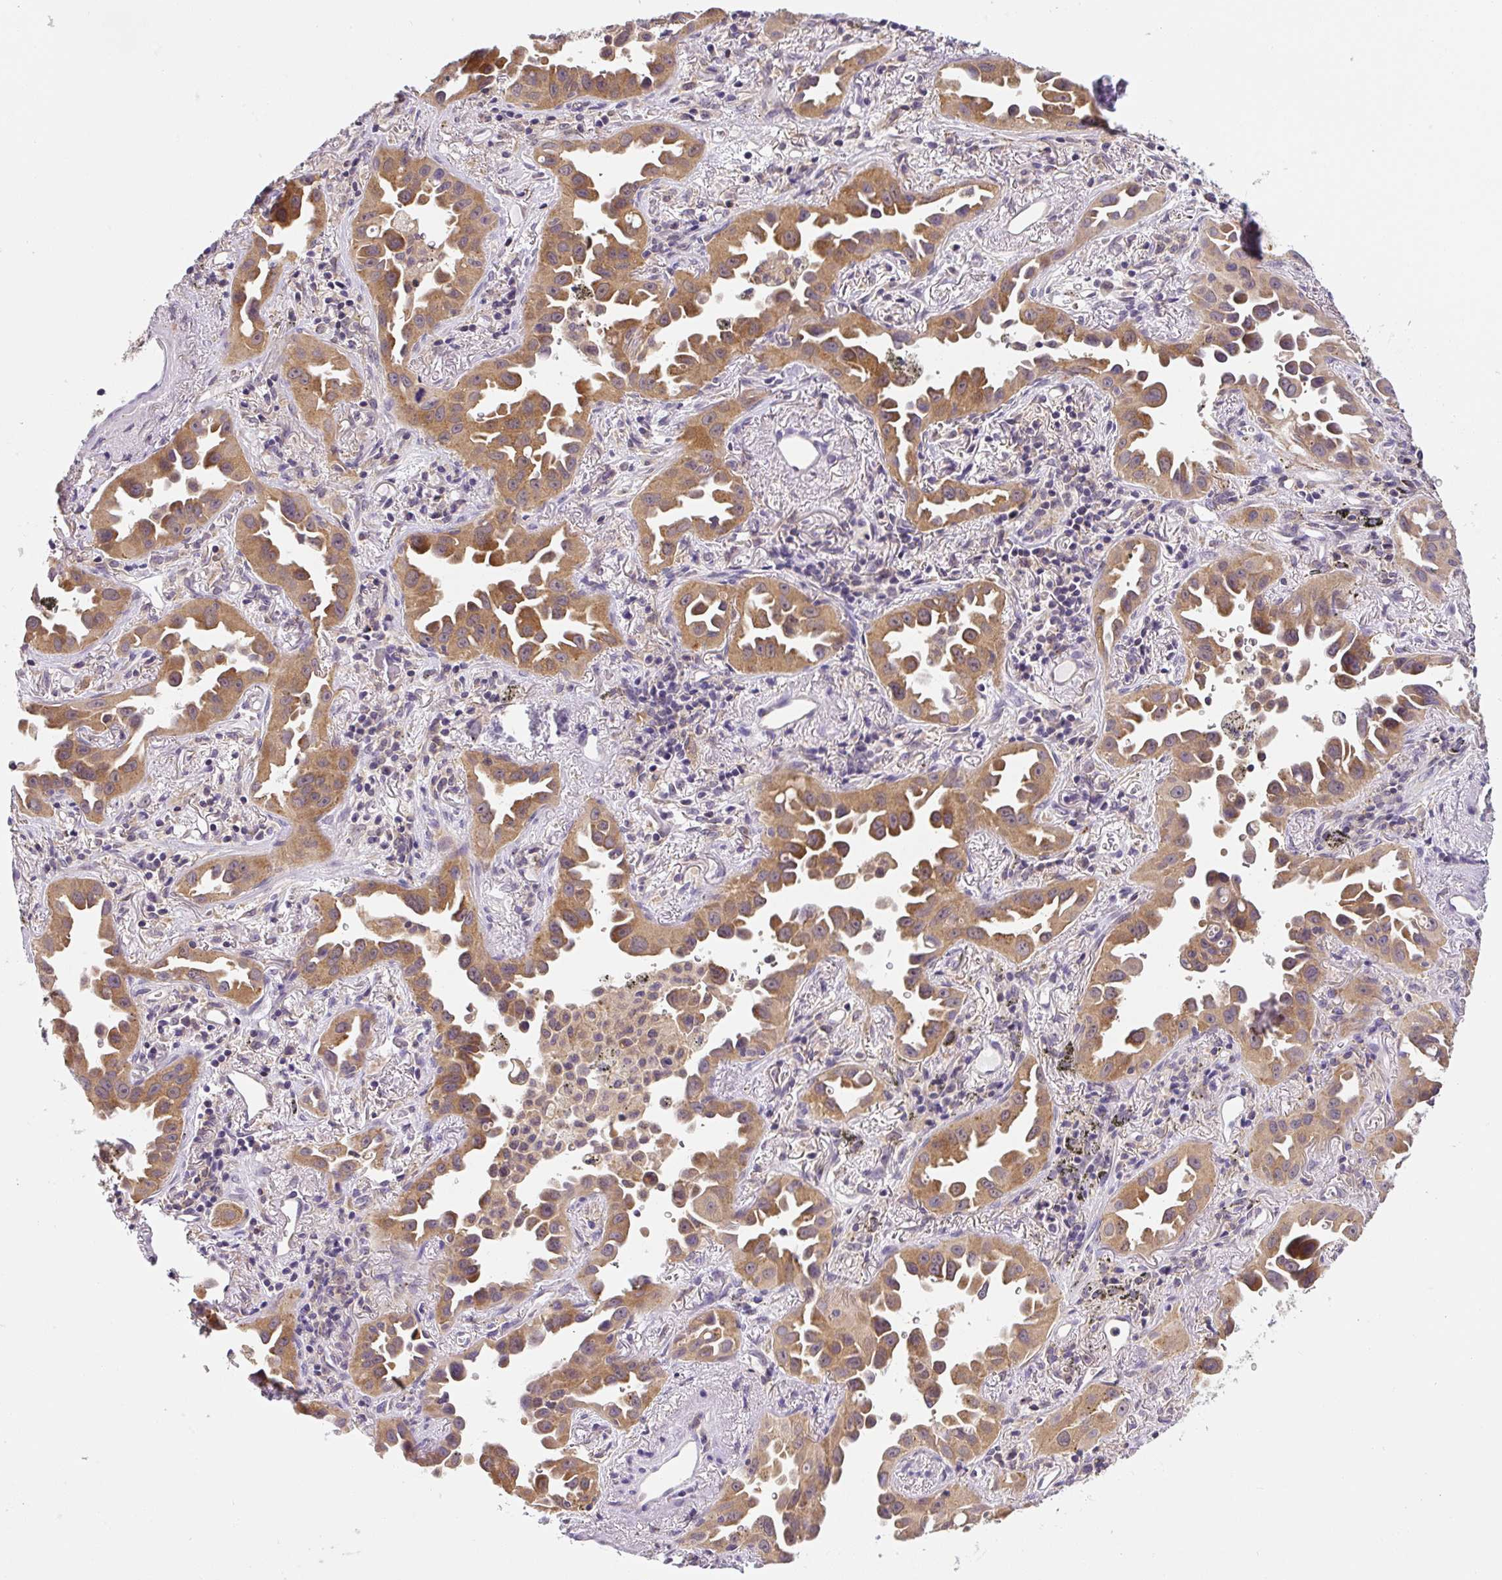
{"staining": {"intensity": "moderate", "quantity": ">75%", "location": "cytoplasmic/membranous"}, "tissue": "lung cancer", "cell_type": "Tumor cells", "image_type": "cancer", "snomed": [{"axis": "morphology", "description": "Adenocarcinoma, NOS"}, {"axis": "topography", "description": "Lung"}], "caption": "Human adenocarcinoma (lung) stained with a brown dye exhibits moderate cytoplasmic/membranous positive staining in about >75% of tumor cells.", "gene": "PLA2G4A", "patient": {"sex": "male", "age": 68}}